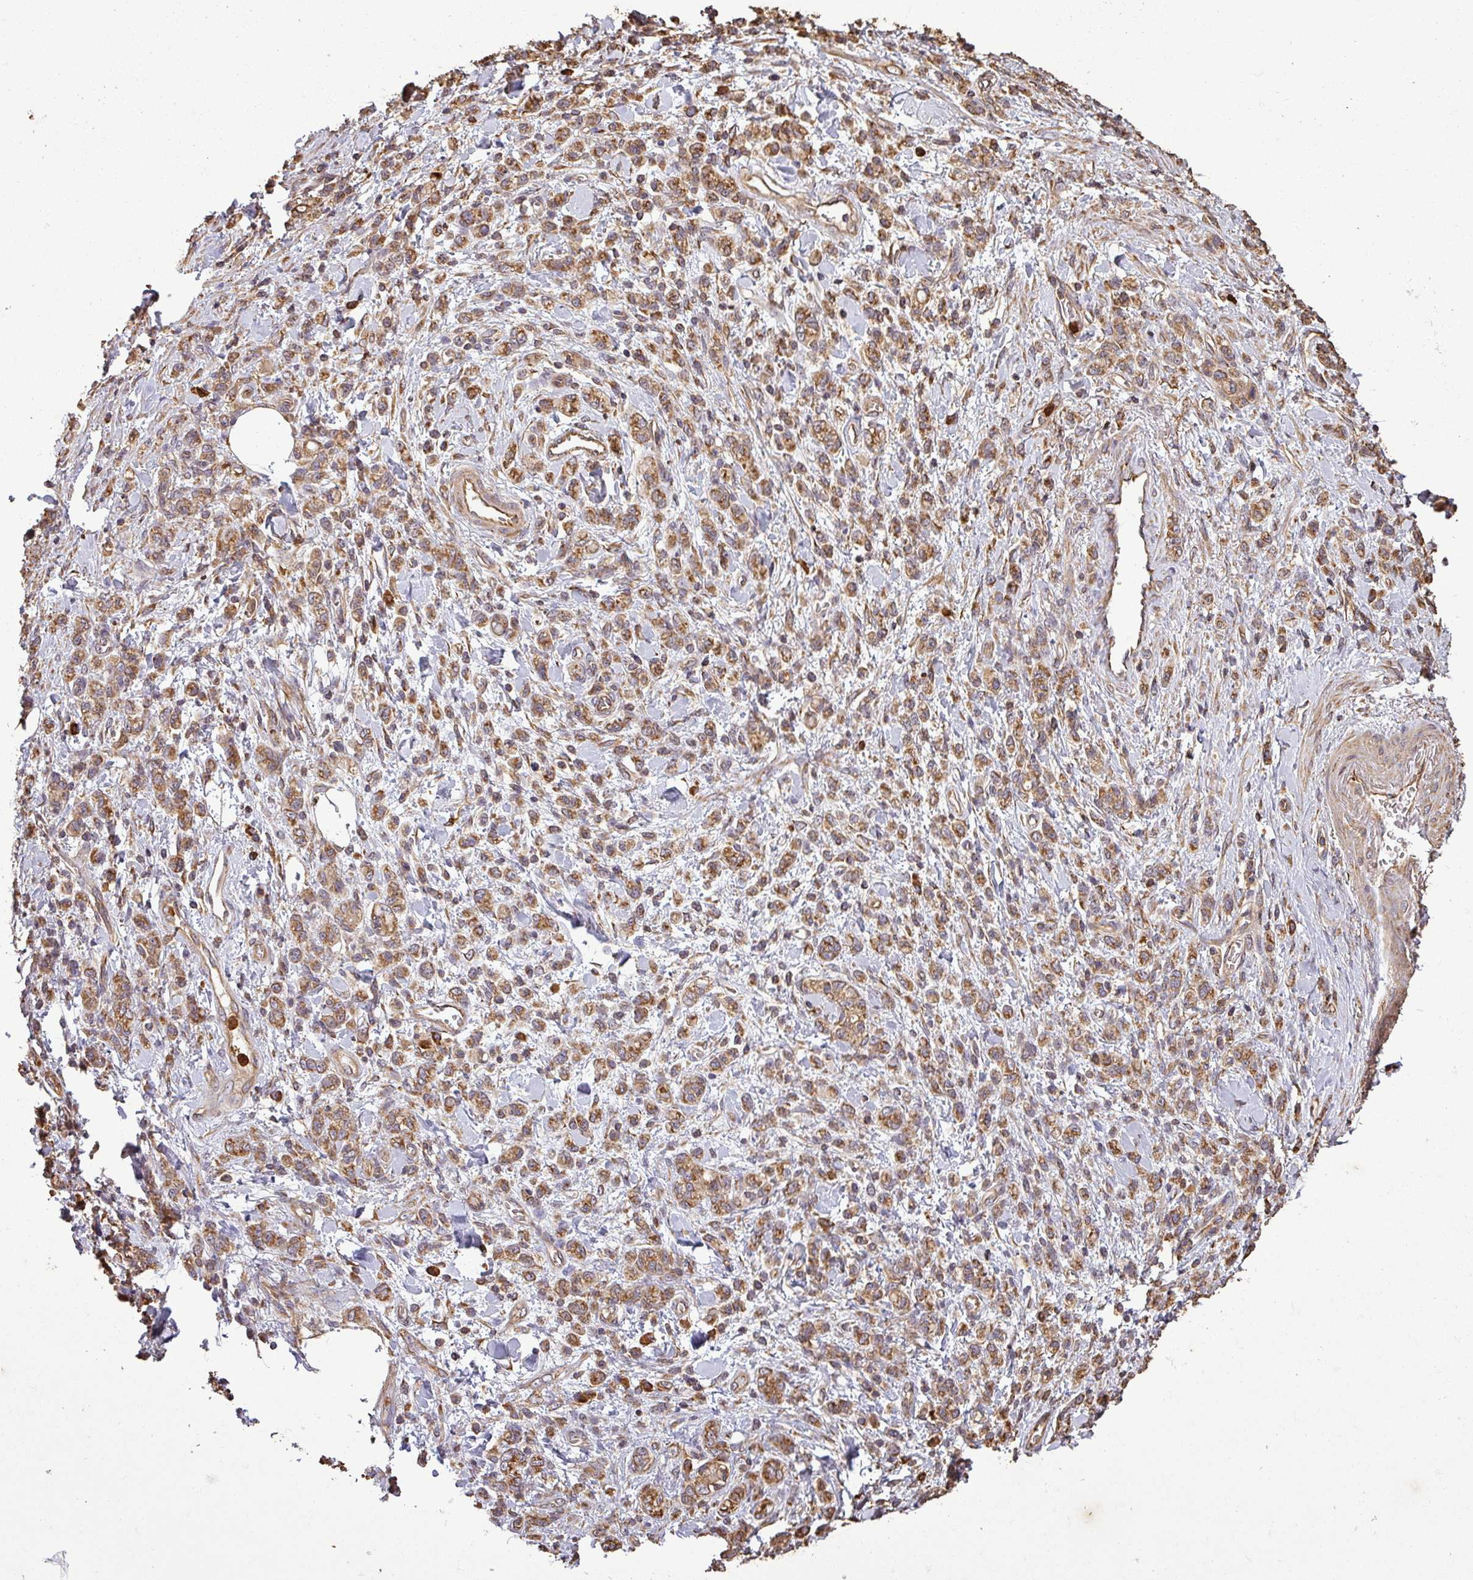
{"staining": {"intensity": "strong", "quantity": ">75%", "location": "cytoplasmic/membranous"}, "tissue": "stomach cancer", "cell_type": "Tumor cells", "image_type": "cancer", "snomed": [{"axis": "morphology", "description": "Adenocarcinoma, NOS"}, {"axis": "topography", "description": "Stomach"}], "caption": "Stomach cancer (adenocarcinoma) tissue reveals strong cytoplasmic/membranous staining in about >75% of tumor cells (DAB IHC, brown staining for protein, blue staining for nuclei).", "gene": "PLEKHM1", "patient": {"sex": "male", "age": 77}}